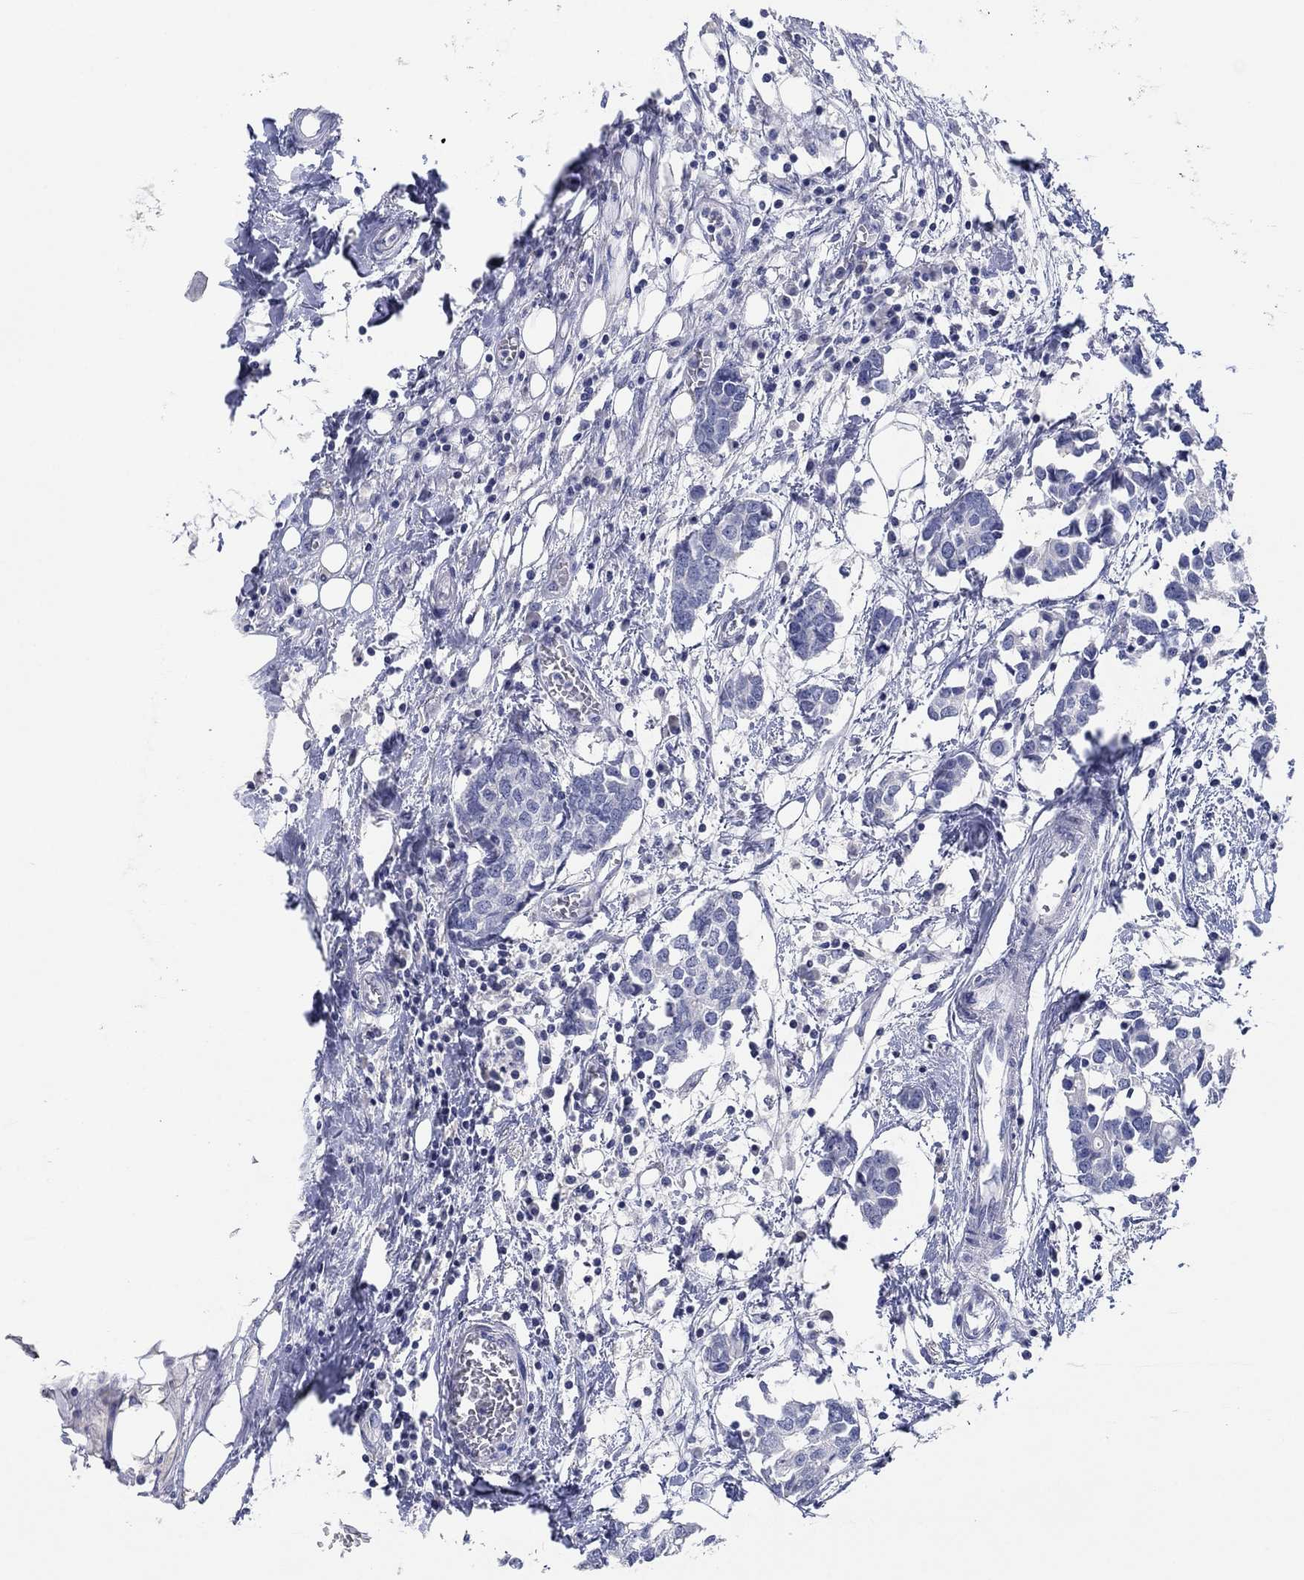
{"staining": {"intensity": "negative", "quantity": "none", "location": "none"}, "tissue": "breast cancer", "cell_type": "Tumor cells", "image_type": "cancer", "snomed": [{"axis": "morphology", "description": "Duct carcinoma"}, {"axis": "topography", "description": "Breast"}], "caption": "A micrograph of human breast invasive ductal carcinoma is negative for staining in tumor cells. Nuclei are stained in blue.", "gene": "POU5F1", "patient": {"sex": "female", "age": 83}}